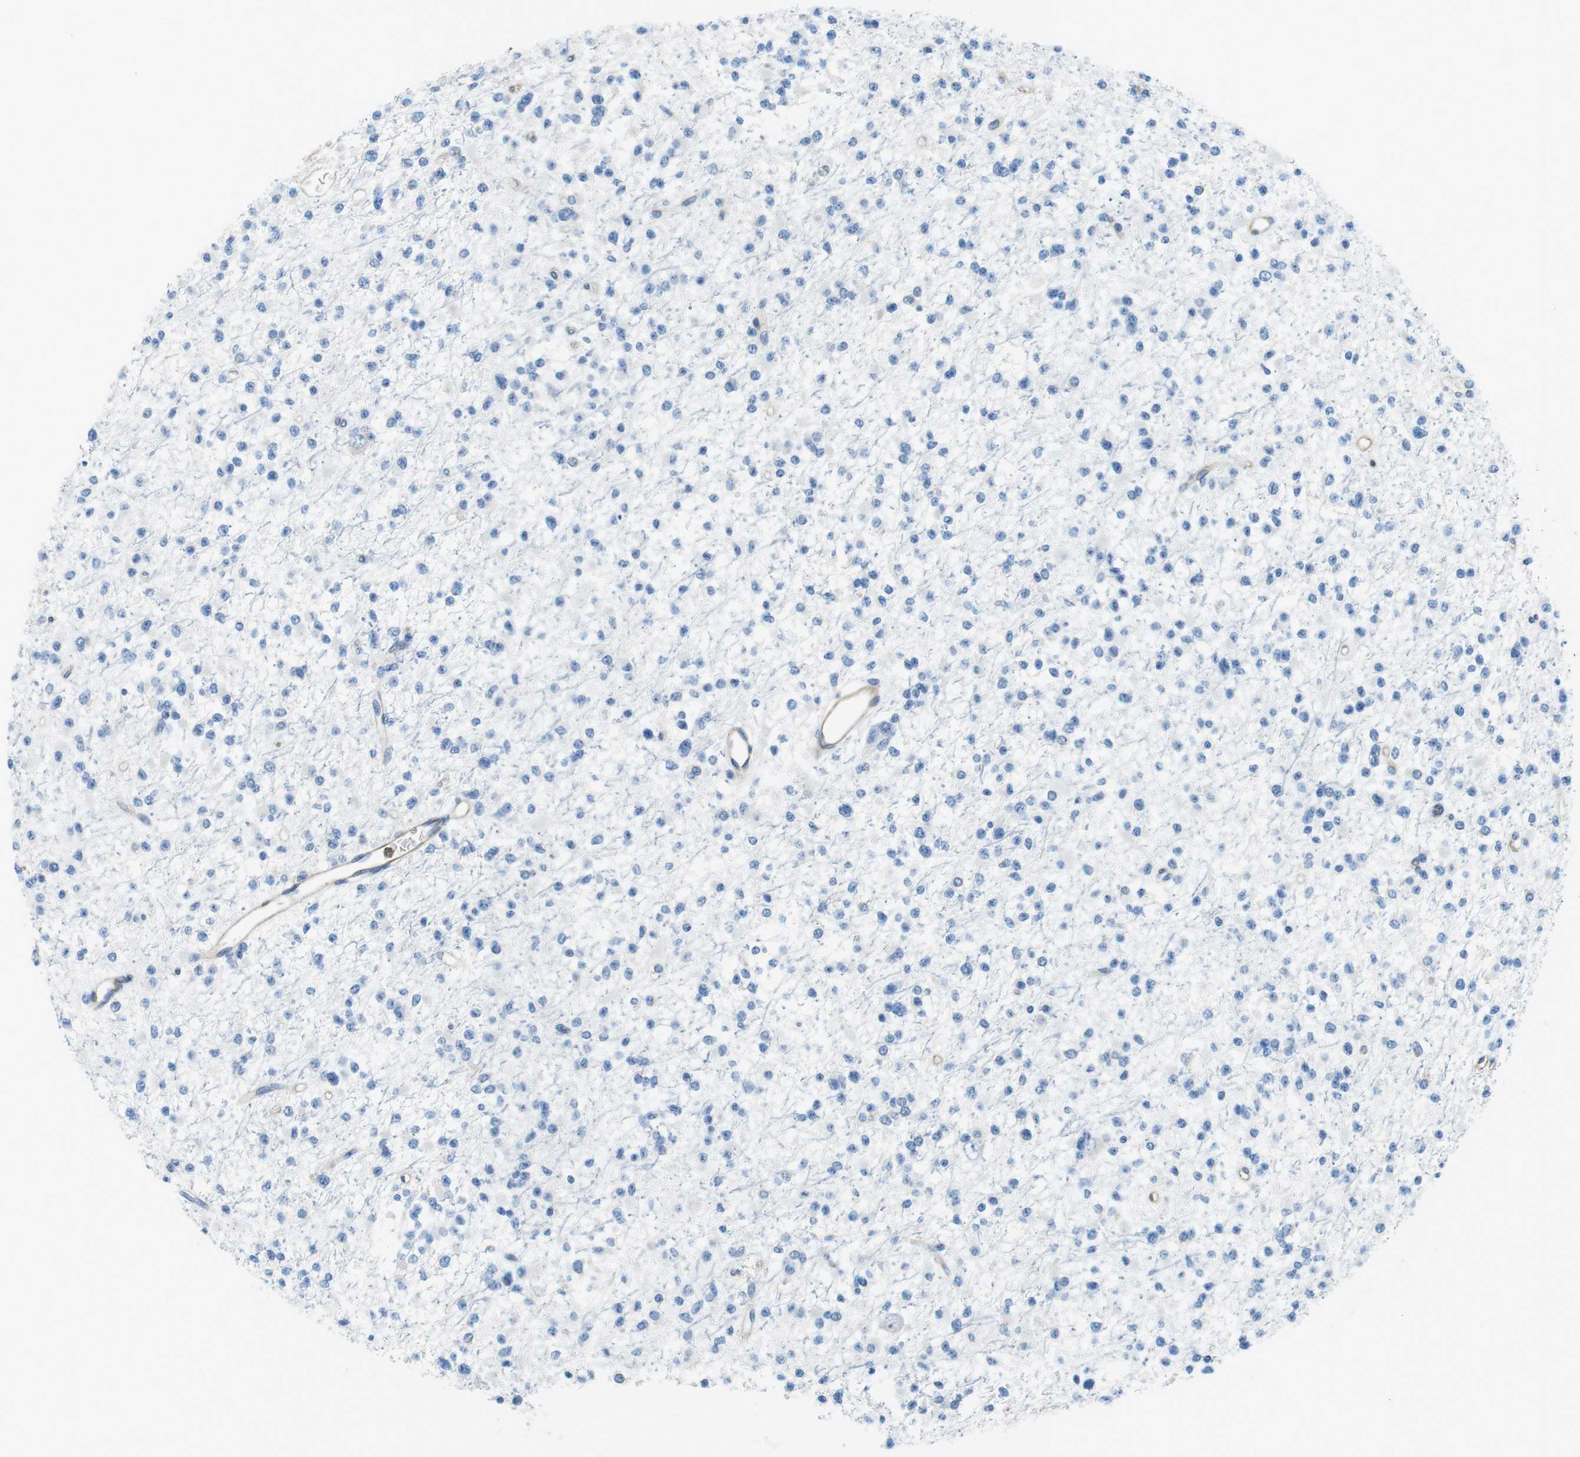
{"staining": {"intensity": "negative", "quantity": "none", "location": "none"}, "tissue": "glioma", "cell_type": "Tumor cells", "image_type": "cancer", "snomed": [{"axis": "morphology", "description": "Glioma, malignant, Low grade"}, {"axis": "topography", "description": "Brain"}], "caption": "High power microscopy micrograph of an immunohistochemistry photomicrograph of glioma, revealing no significant expression in tumor cells.", "gene": "EMP2", "patient": {"sex": "female", "age": 22}}